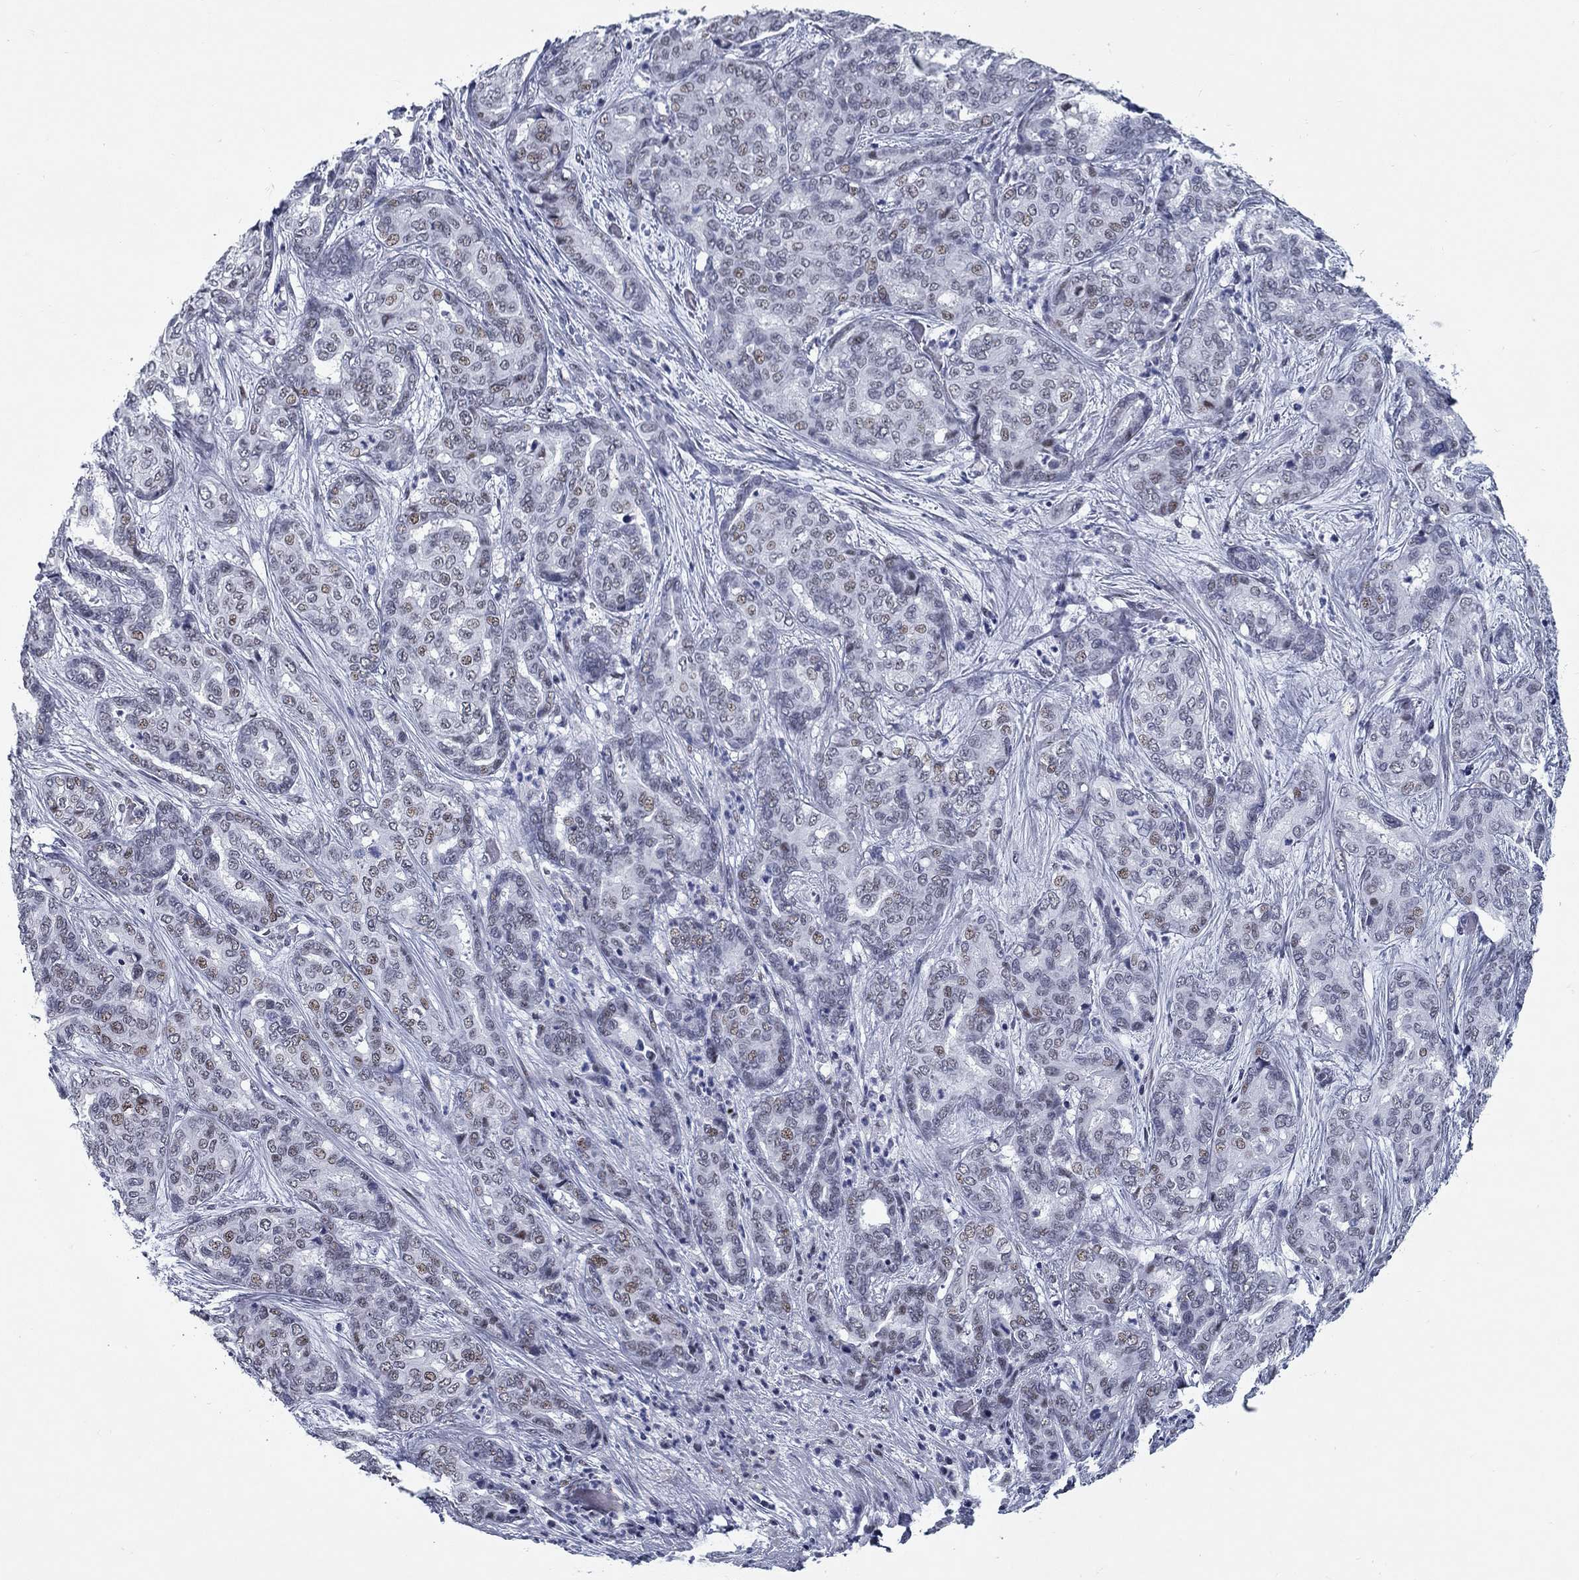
{"staining": {"intensity": "moderate", "quantity": "<25%", "location": "nuclear"}, "tissue": "liver cancer", "cell_type": "Tumor cells", "image_type": "cancer", "snomed": [{"axis": "morphology", "description": "Cholangiocarcinoma"}, {"axis": "topography", "description": "Liver"}], "caption": "Immunohistochemistry staining of liver cholangiocarcinoma, which shows low levels of moderate nuclear positivity in about <25% of tumor cells indicating moderate nuclear protein positivity. The staining was performed using DAB (3,3'-diaminobenzidine) (brown) for protein detection and nuclei were counterstained in hematoxylin (blue).", "gene": "ASF1B", "patient": {"sex": "female", "age": 64}}